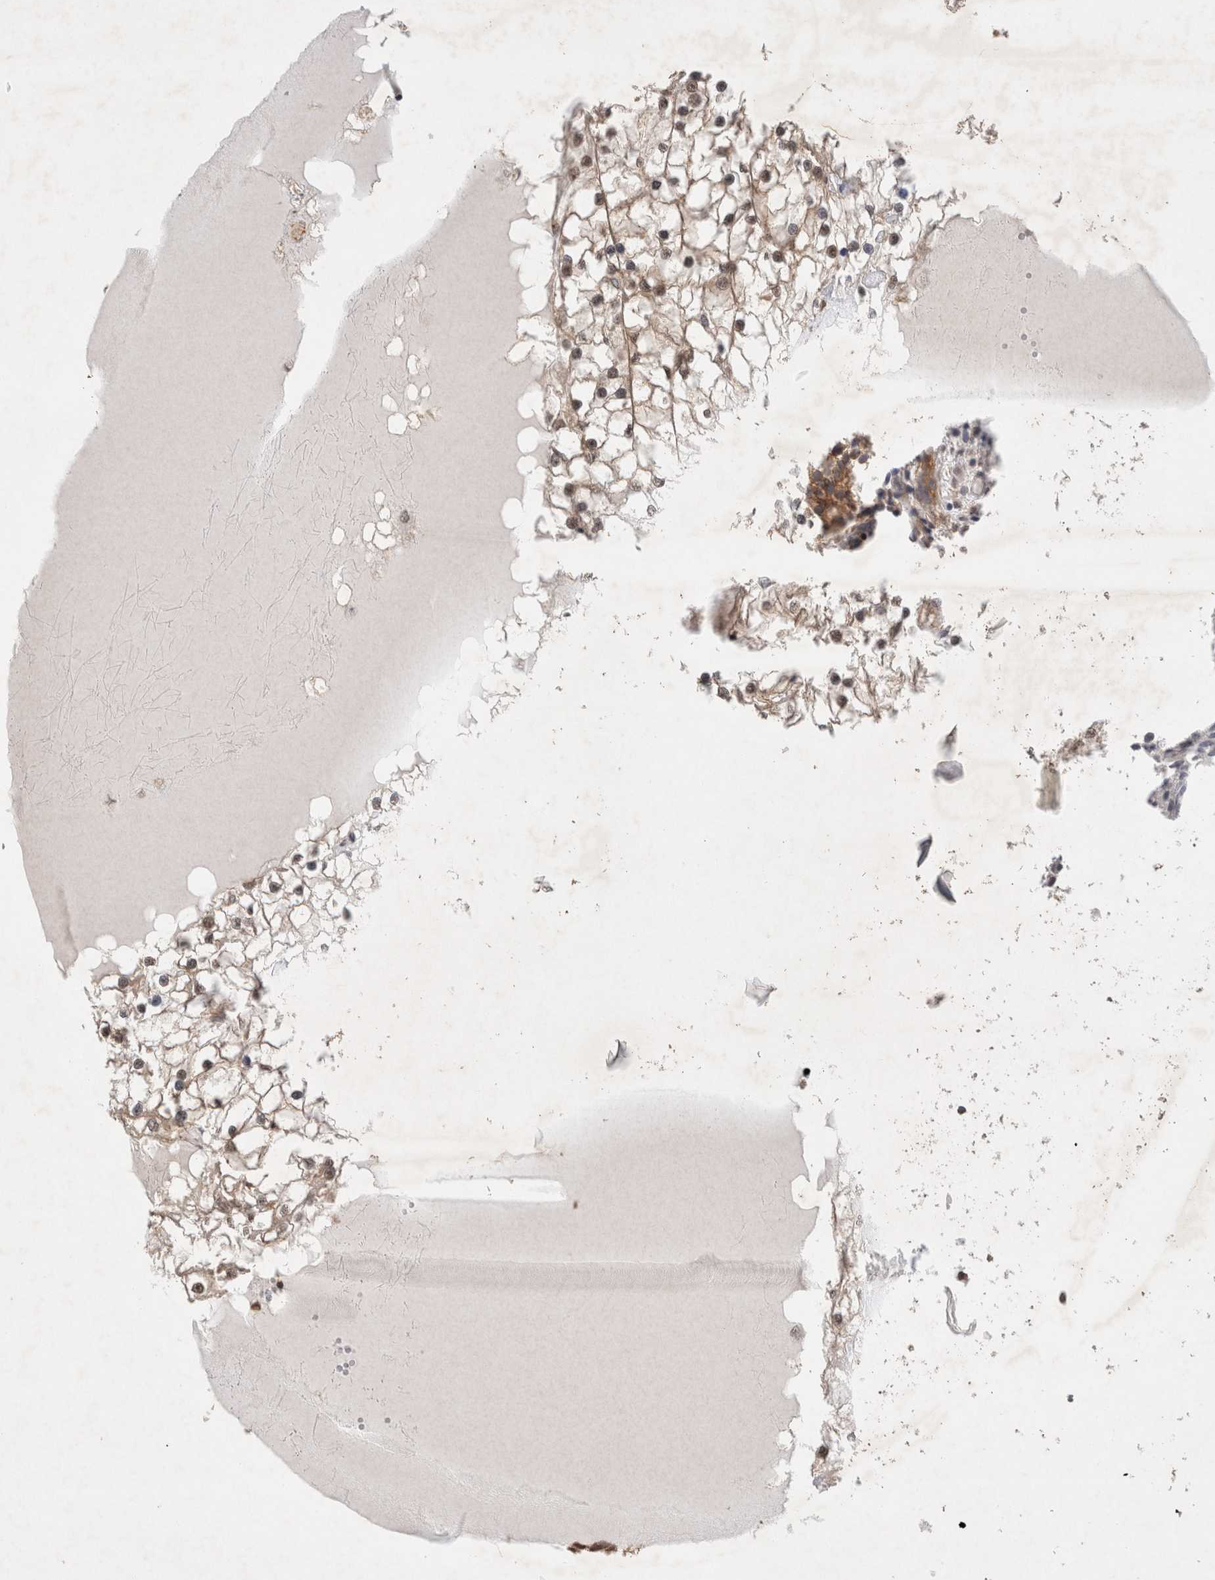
{"staining": {"intensity": "weak", "quantity": "25%-75%", "location": "nuclear"}, "tissue": "renal cancer", "cell_type": "Tumor cells", "image_type": "cancer", "snomed": [{"axis": "morphology", "description": "Adenocarcinoma, NOS"}, {"axis": "topography", "description": "Kidney"}], "caption": "Immunohistochemistry (IHC) image of neoplastic tissue: human renal adenocarcinoma stained using immunohistochemistry displays low levels of weak protein expression localized specifically in the nuclear of tumor cells, appearing as a nuclear brown color.", "gene": "WIPF2", "patient": {"sex": "male", "age": 68}}